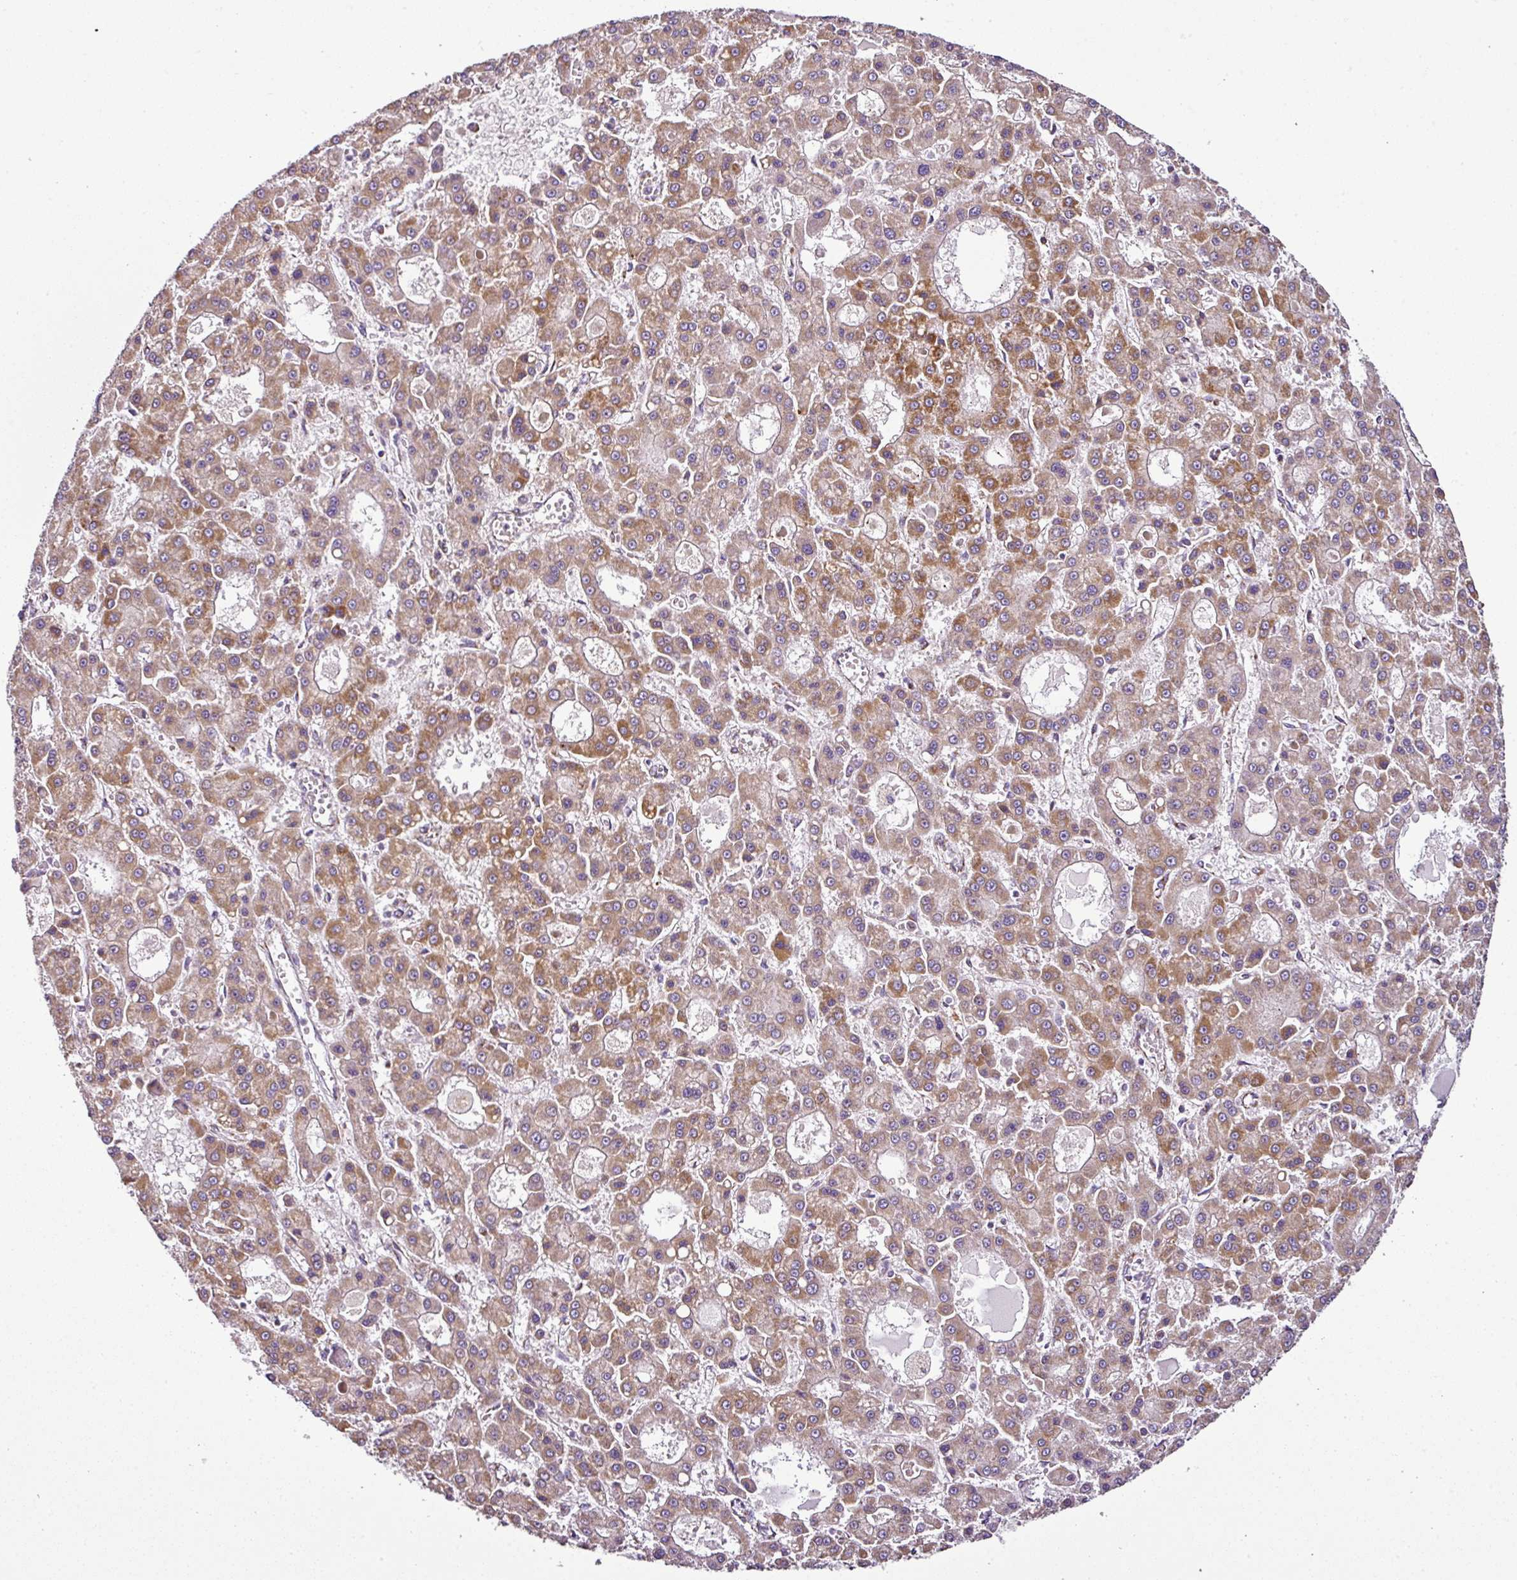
{"staining": {"intensity": "moderate", "quantity": ">75%", "location": "cytoplasmic/membranous"}, "tissue": "liver cancer", "cell_type": "Tumor cells", "image_type": "cancer", "snomed": [{"axis": "morphology", "description": "Carcinoma, Hepatocellular, NOS"}, {"axis": "topography", "description": "Liver"}], "caption": "A brown stain labels moderate cytoplasmic/membranous expression of a protein in human hepatocellular carcinoma (liver) tumor cells.", "gene": "DPAGT1", "patient": {"sex": "male", "age": 70}}